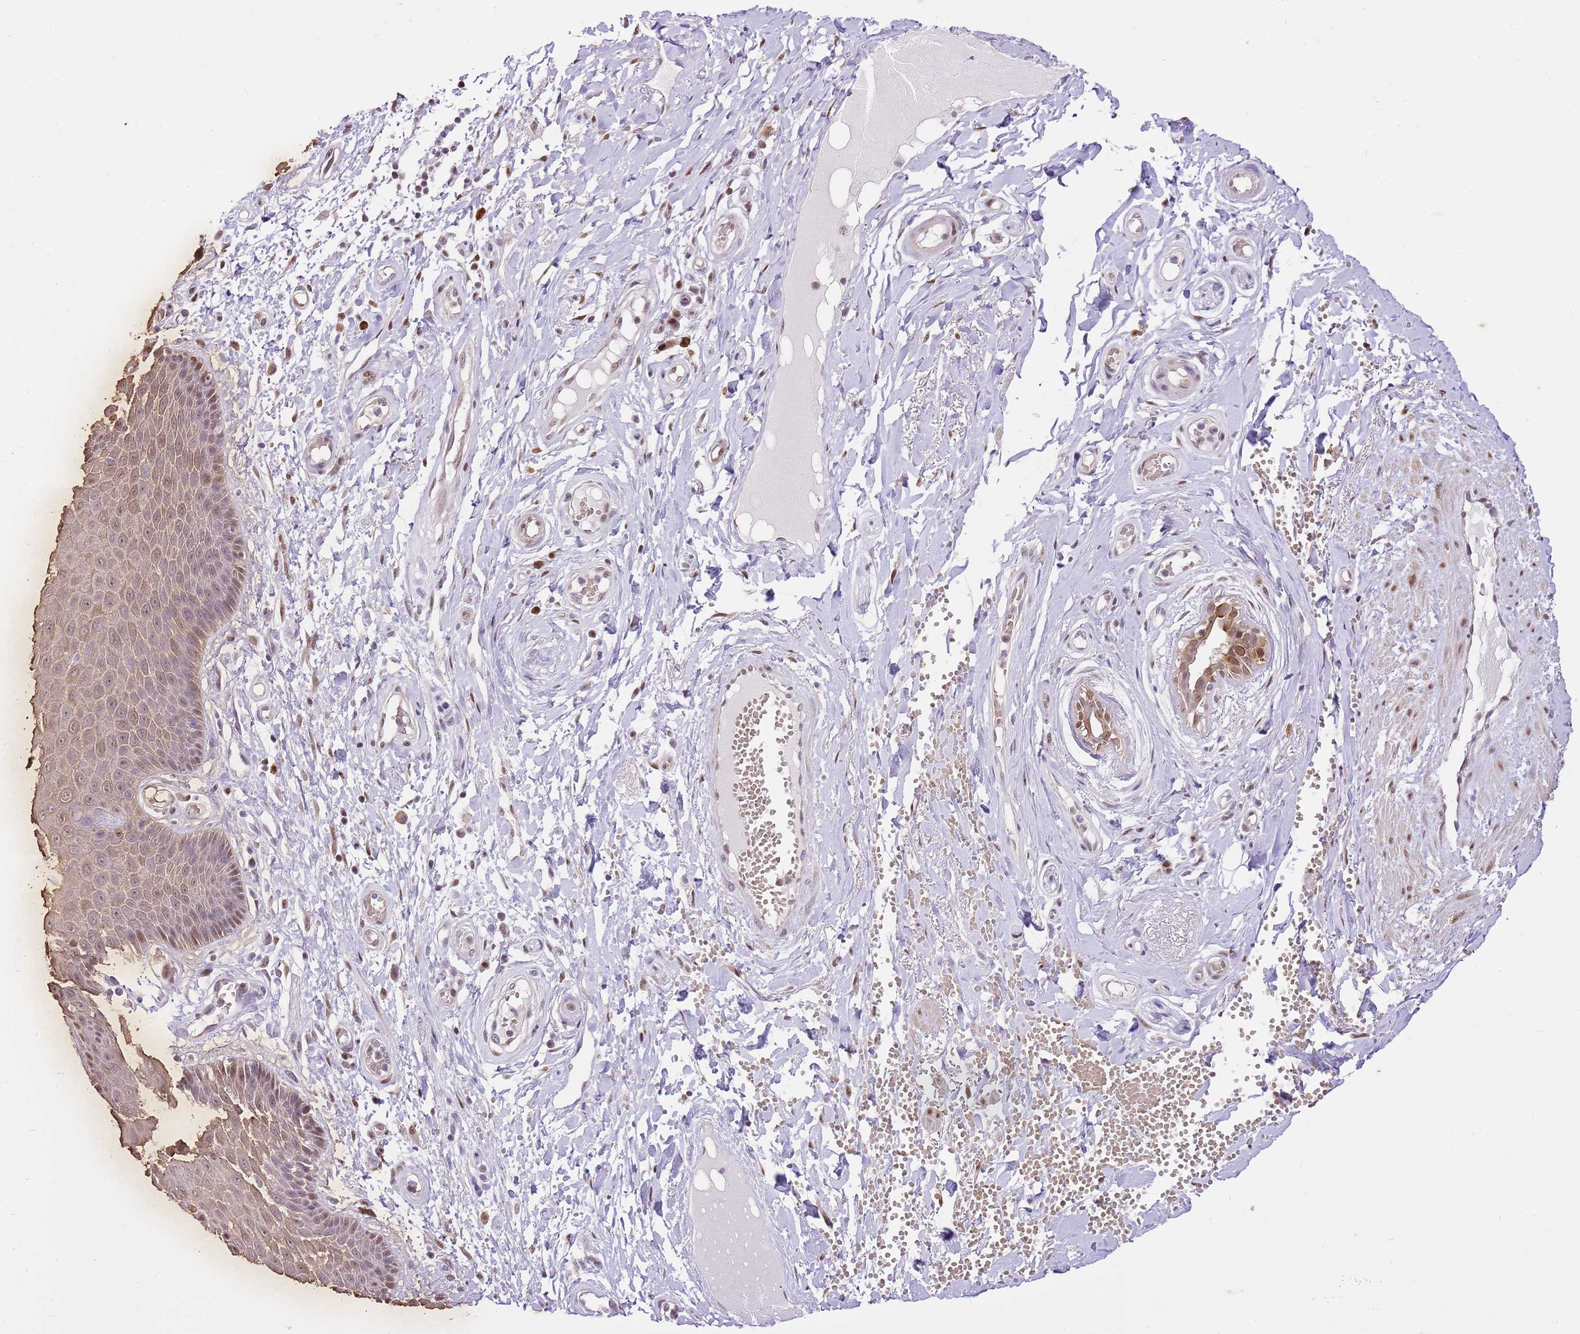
{"staining": {"intensity": "moderate", "quantity": ">75%", "location": "cytoplasmic/membranous,nuclear"}, "tissue": "skin", "cell_type": "Epidermal cells", "image_type": "normal", "snomed": [{"axis": "morphology", "description": "Normal tissue, NOS"}, {"axis": "topography", "description": "Anal"}], "caption": "Skin stained for a protein demonstrates moderate cytoplasmic/membranous,nuclear positivity in epidermal cells. Nuclei are stained in blue.", "gene": "RFK", "patient": {"sex": "male", "age": 78}}